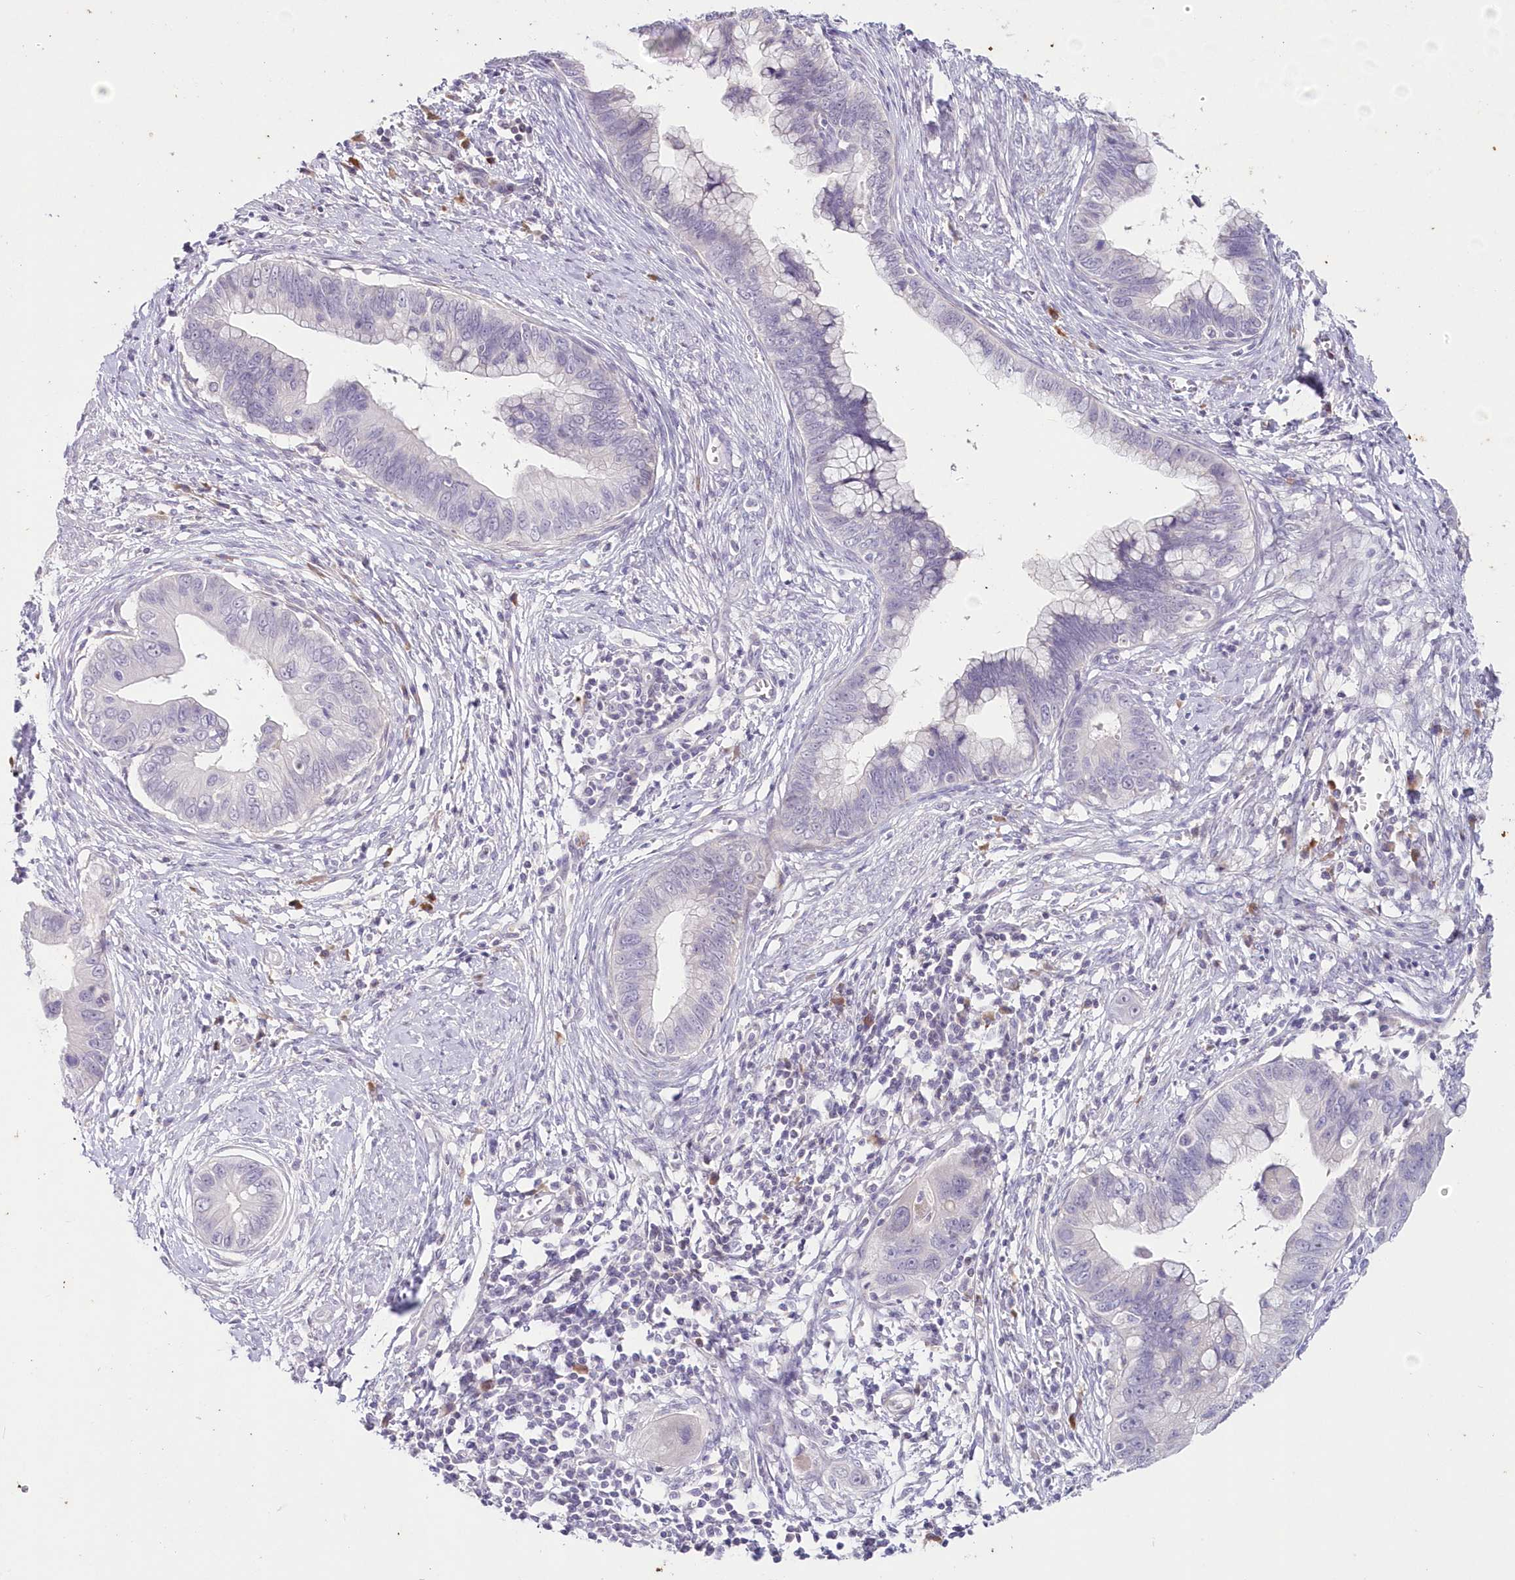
{"staining": {"intensity": "negative", "quantity": "none", "location": "none"}, "tissue": "cervical cancer", "cell_type": "Tumor cells", "image_type": "cancer", "snomed": [{"axis": "morphology", "description": "Adenocarcinoma, NOS"}, {"axis": "topography", "description": "Cervix"}], "caption": "High power microscopy histopathology image of an immunohistochemistry (IHC) micrograph of adenocarcinoma (cervical), revealing no significant staining in tumor cells. The staining was performed using DAB (3,3'-diaminobenzidine) to visualize the protein expression in brown, while the nuclei were stained in blue with hematoxylin (Magnification: 20x).", "gene": "SNED1", "patient": {"sex": "female", "age": 44}}